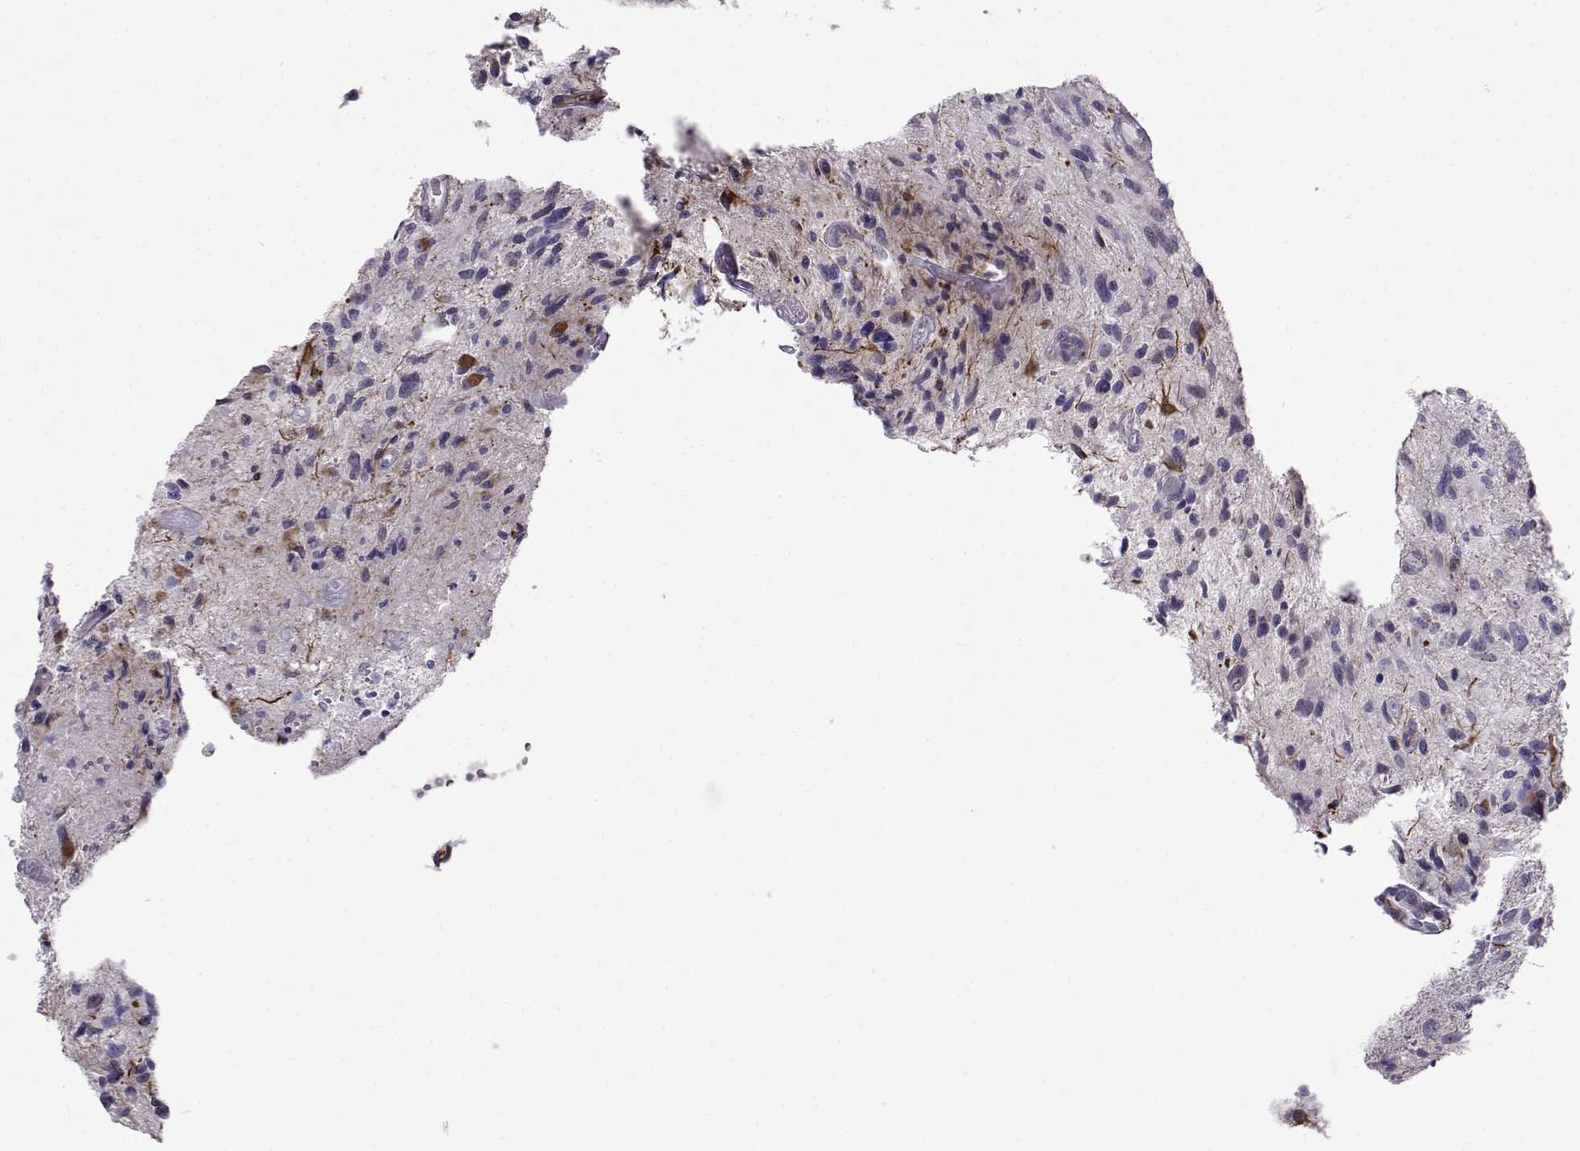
{"staining": {"intensity": "negative", "quantity": "none", "location": "none"}, "tissue": "glioma", "cell_type": "Tumor cells", "image_type": "cancer", "snomed": [{"axis": "morphology", "description": "Glioma, malignant, NOS"}, {"axis": "morphology", "description": "Glioma, malignant, High grade"}, {"axis": "topography", "description": "Brain"}], "caption": "This is an IHC histopathology image of glioma. There is no expression in tumor cells.", "gene": "NPW", "patient": {"sex": "female", "age": 71}}